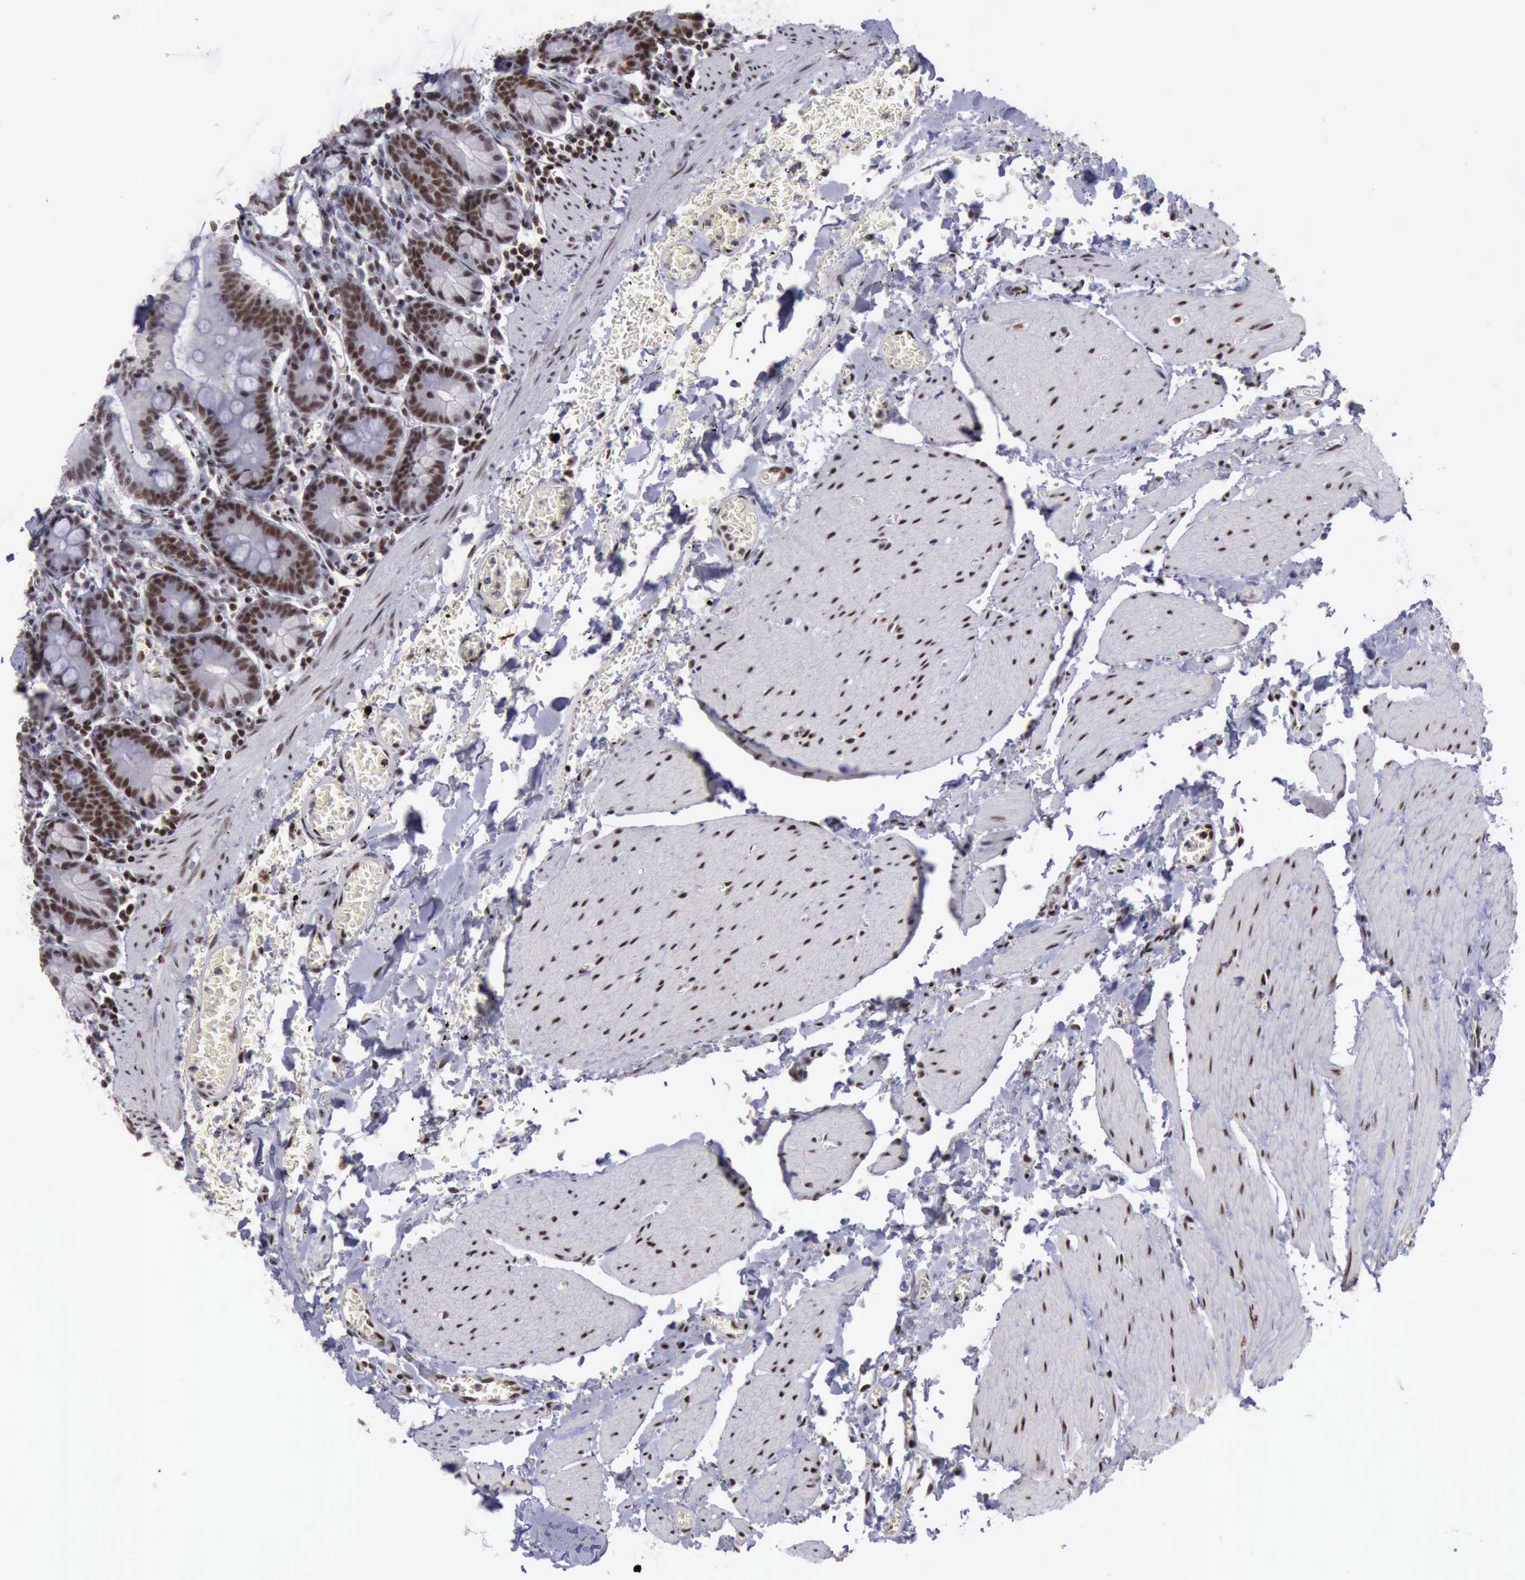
{"staining": {"intensity": "strong", "quantity": ">75%", "location": "nuclear"}, "tissue": "small intestine", "cell_type": "Glandular cells", "image_type": "normal", "snomed": [{"axis": "morphology", "description": "Normal tissue, NOS"}, {"axis": "topography", "description": "Small intestine"}], "caption": "High-power microscopy captured an immunohistochemistry (IHC) histopathology image of benign small intestine, revealing strong nuclear positivity in about >75% of glandular cells.", "gene": "YY1", "patient": {"sex": "male", "age": 71}}